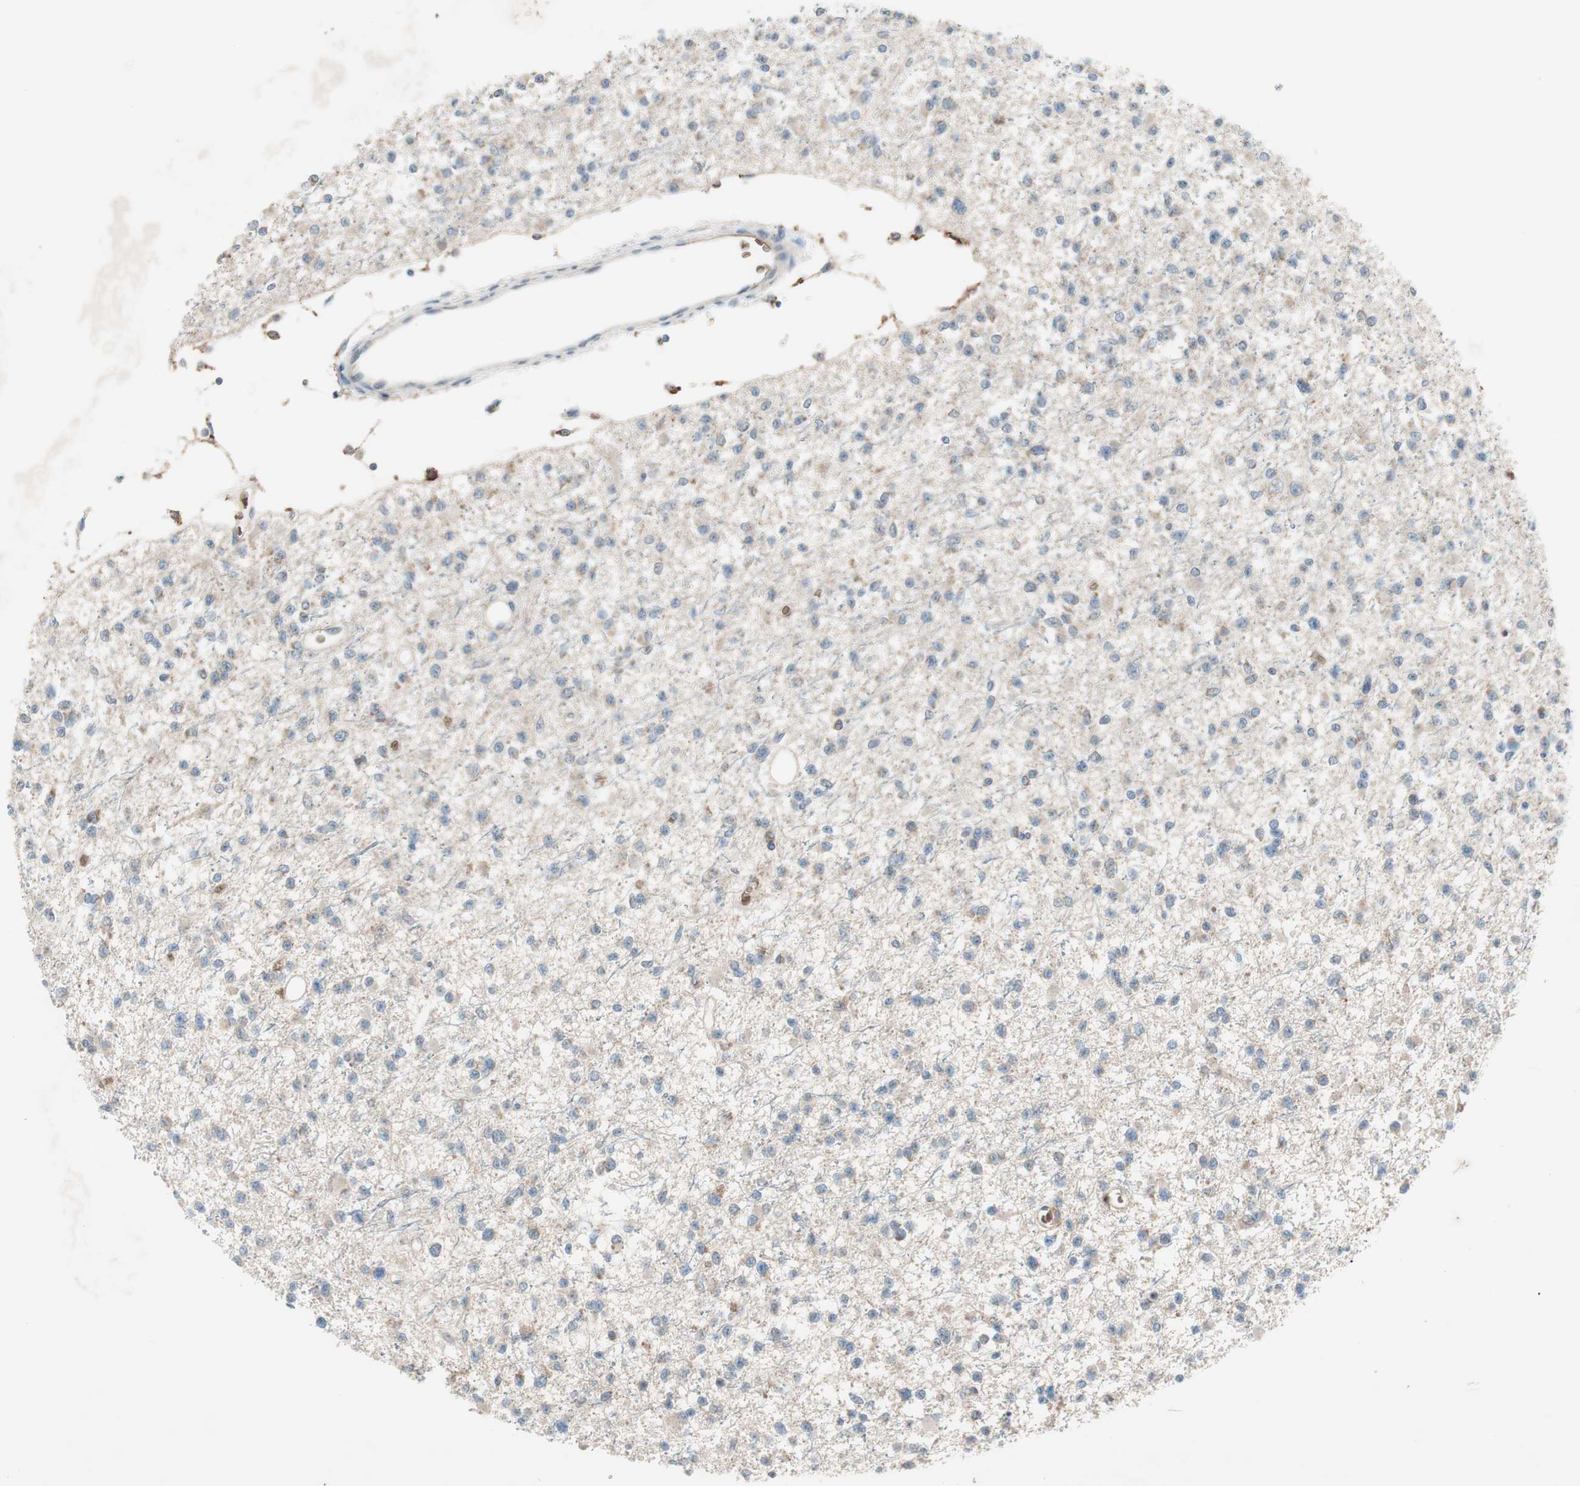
{"staining": {"intensity": "weak", "quantity": "25%-75%", "location": "cytoplasmic/membranous"}, "tissue": "glioma", "cell_type": "Tumor cells", "image_type": "cancer", "snomed": [{"axis": "morphology", "description": "Glioma, malignant, Low grade"}, {"axis": "topography", "description": "Brain"}], "caption": "Immunohistochemical staining of human low-grade glioma (malignant) demonstrates low levels of weak cytoplasmic/membranous positivity in about 25%-75% of tumor cells.", "gene": "GYPC", "patient": {"sex": "female", "age": 22}}